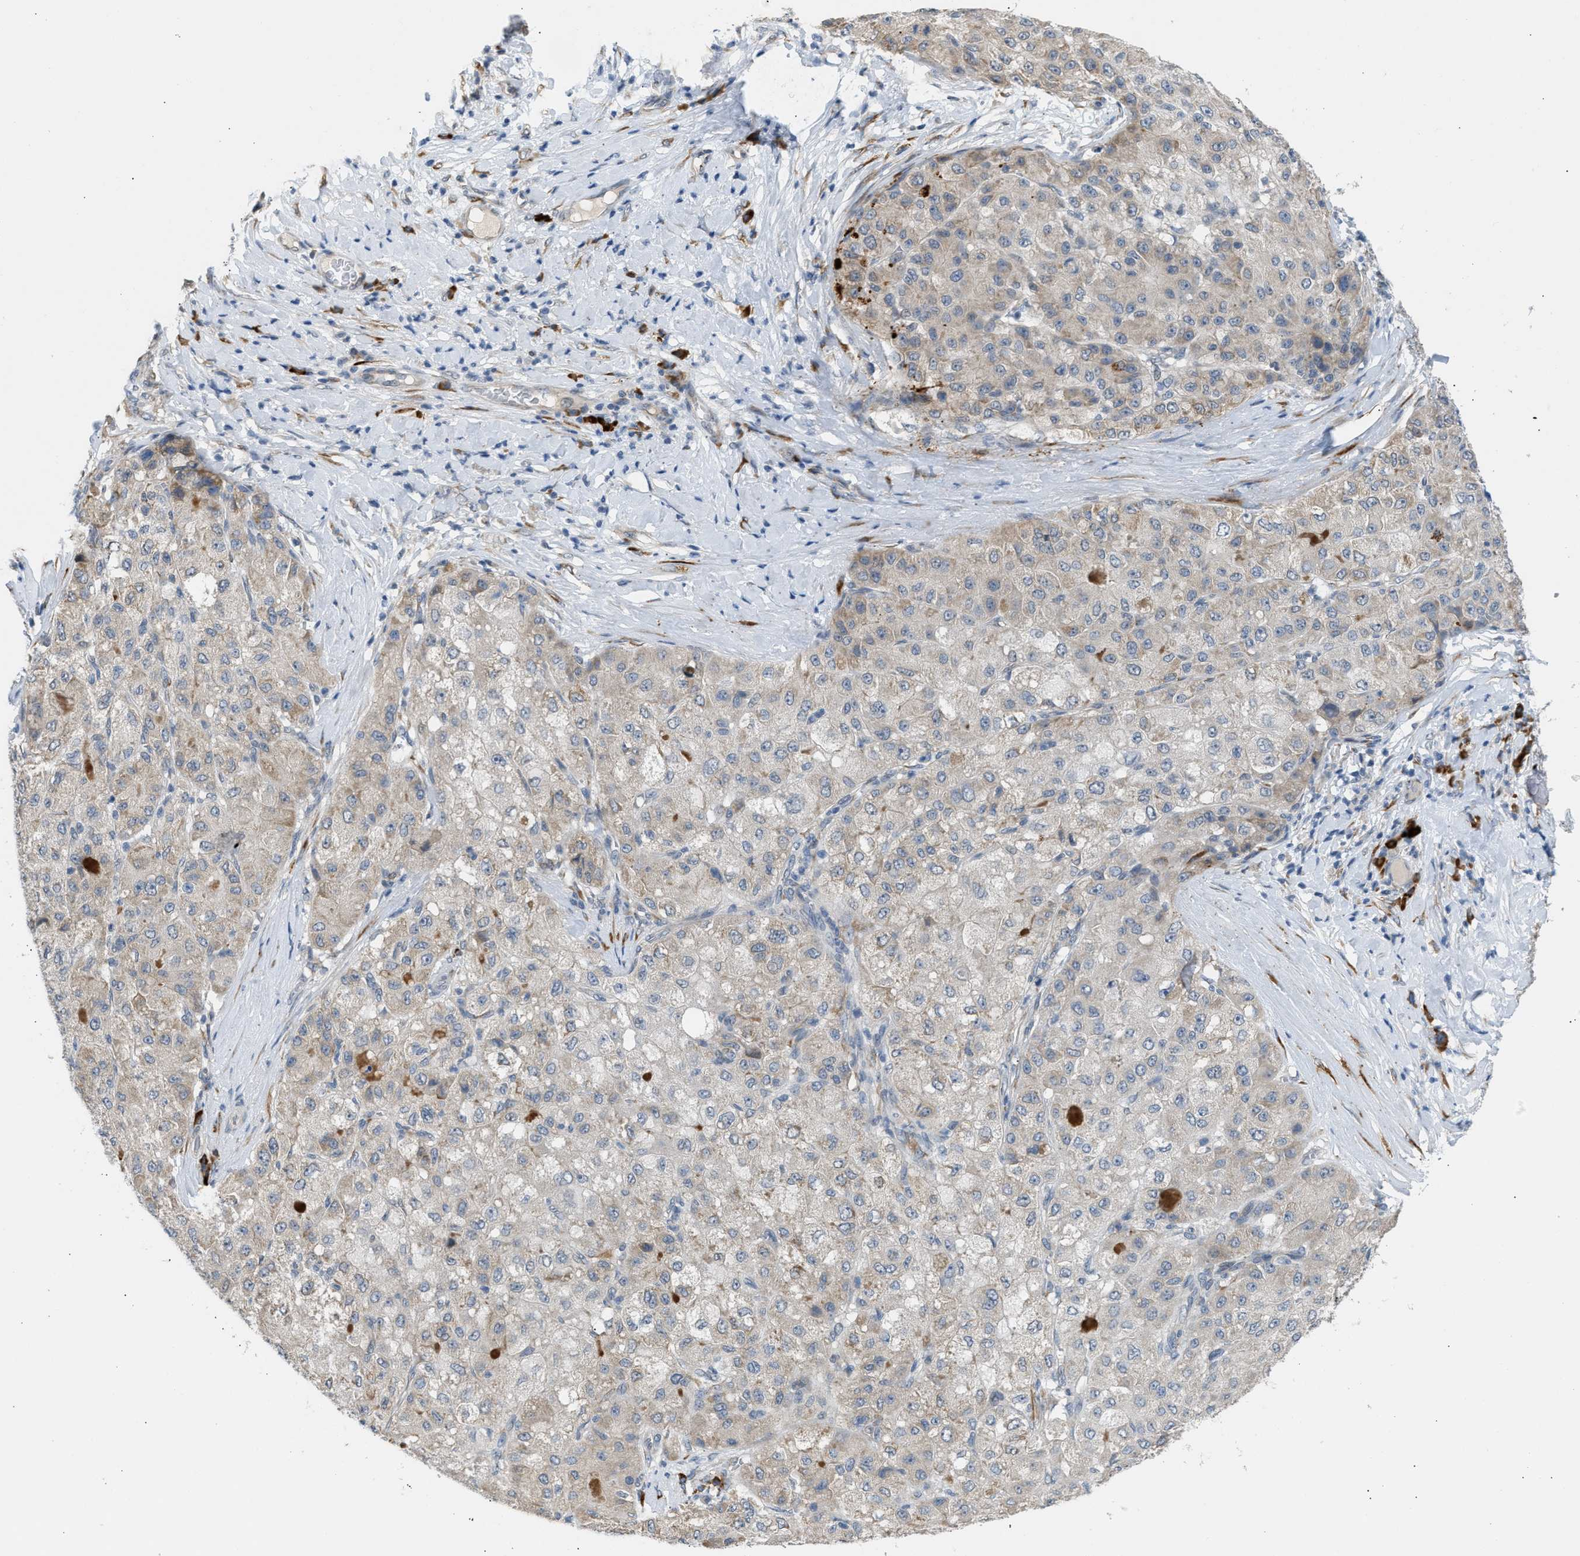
{"staining": {"intensity": "weak", "quantity": "25%-75%", "location": "cytoplasmic/membranous"}, "tissue": "liver cancer", "cell_type": "Tumor cells", "image_type": "cancer", "snomed": [{"axis": "morphology", "description": "Carcinoma, Hepatocellular, NOS"}, {"axis": "topography", "description": "Liver"}], "caption": "Immunohistochemistry (IHC) photomicrograph of neoplastic tissue: human liver hepatocellular carcinoma stained using IHC exhibits low levels of weak protein expression localized specifically in the cytoplasmic/membranous of tumor cells, appearing as a cytoplasmic/membranous brown color.", "gene": "KCNC2", "patient": {"sex": "male", "age": 80}}